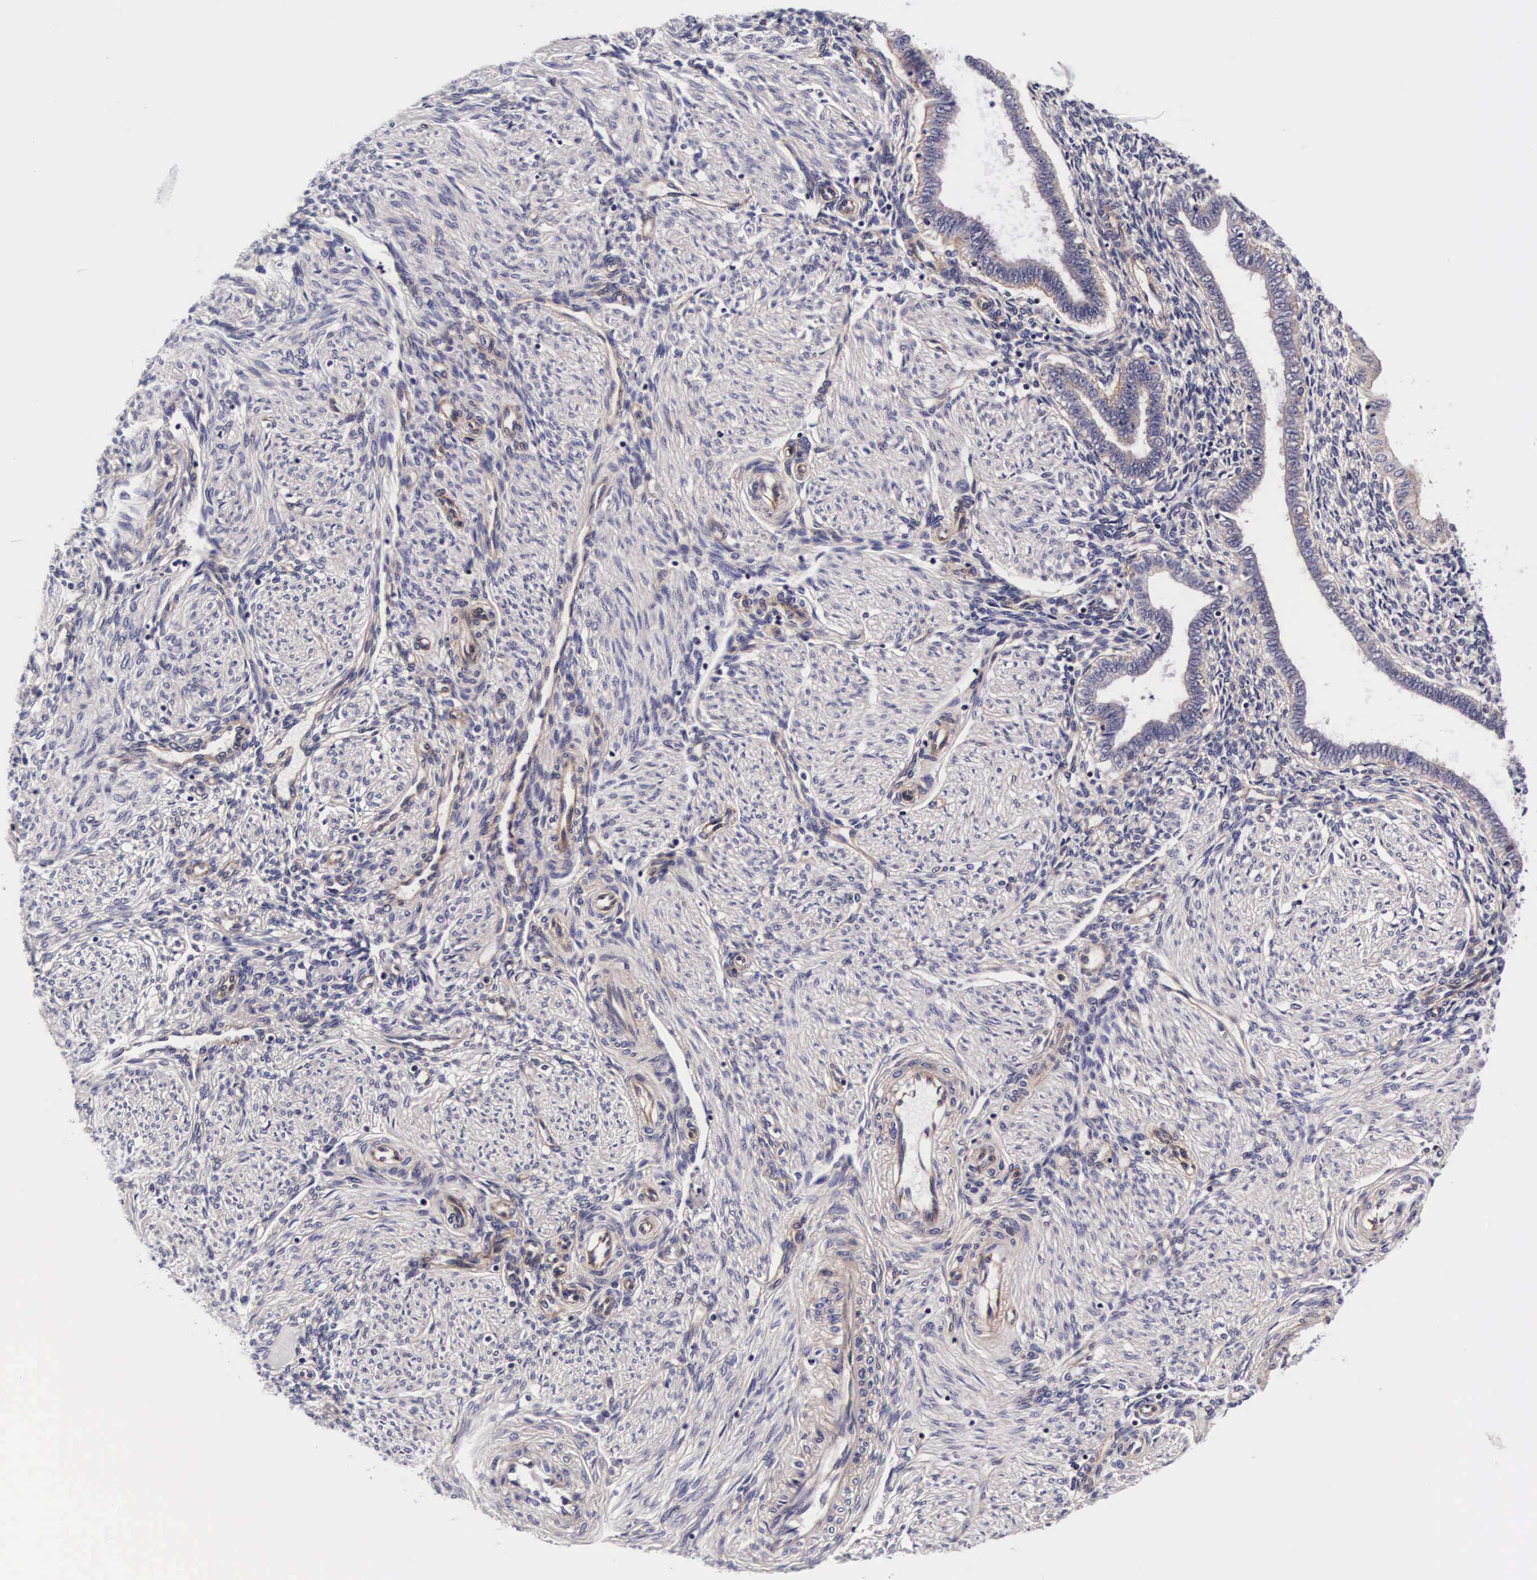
{"staining": {"intensity": "negative", "quantity": "none", "location": "none"}, "tissue": "endometrium", "cell_type": "Cells in endometrial stroma", "image_type": "normal", "snomed": [{"axis": "morphology", "description": "Normal tissue, NOS"}, {"axis": "topography", "description": "Endometrium"}], "caption": "Immunohistochemical staining of benign human endometrium demonstrates no significant staining in cells in endometrial stroma.", "gene": "PHETA2", "patient": {"sex": "female", "age": 36}}